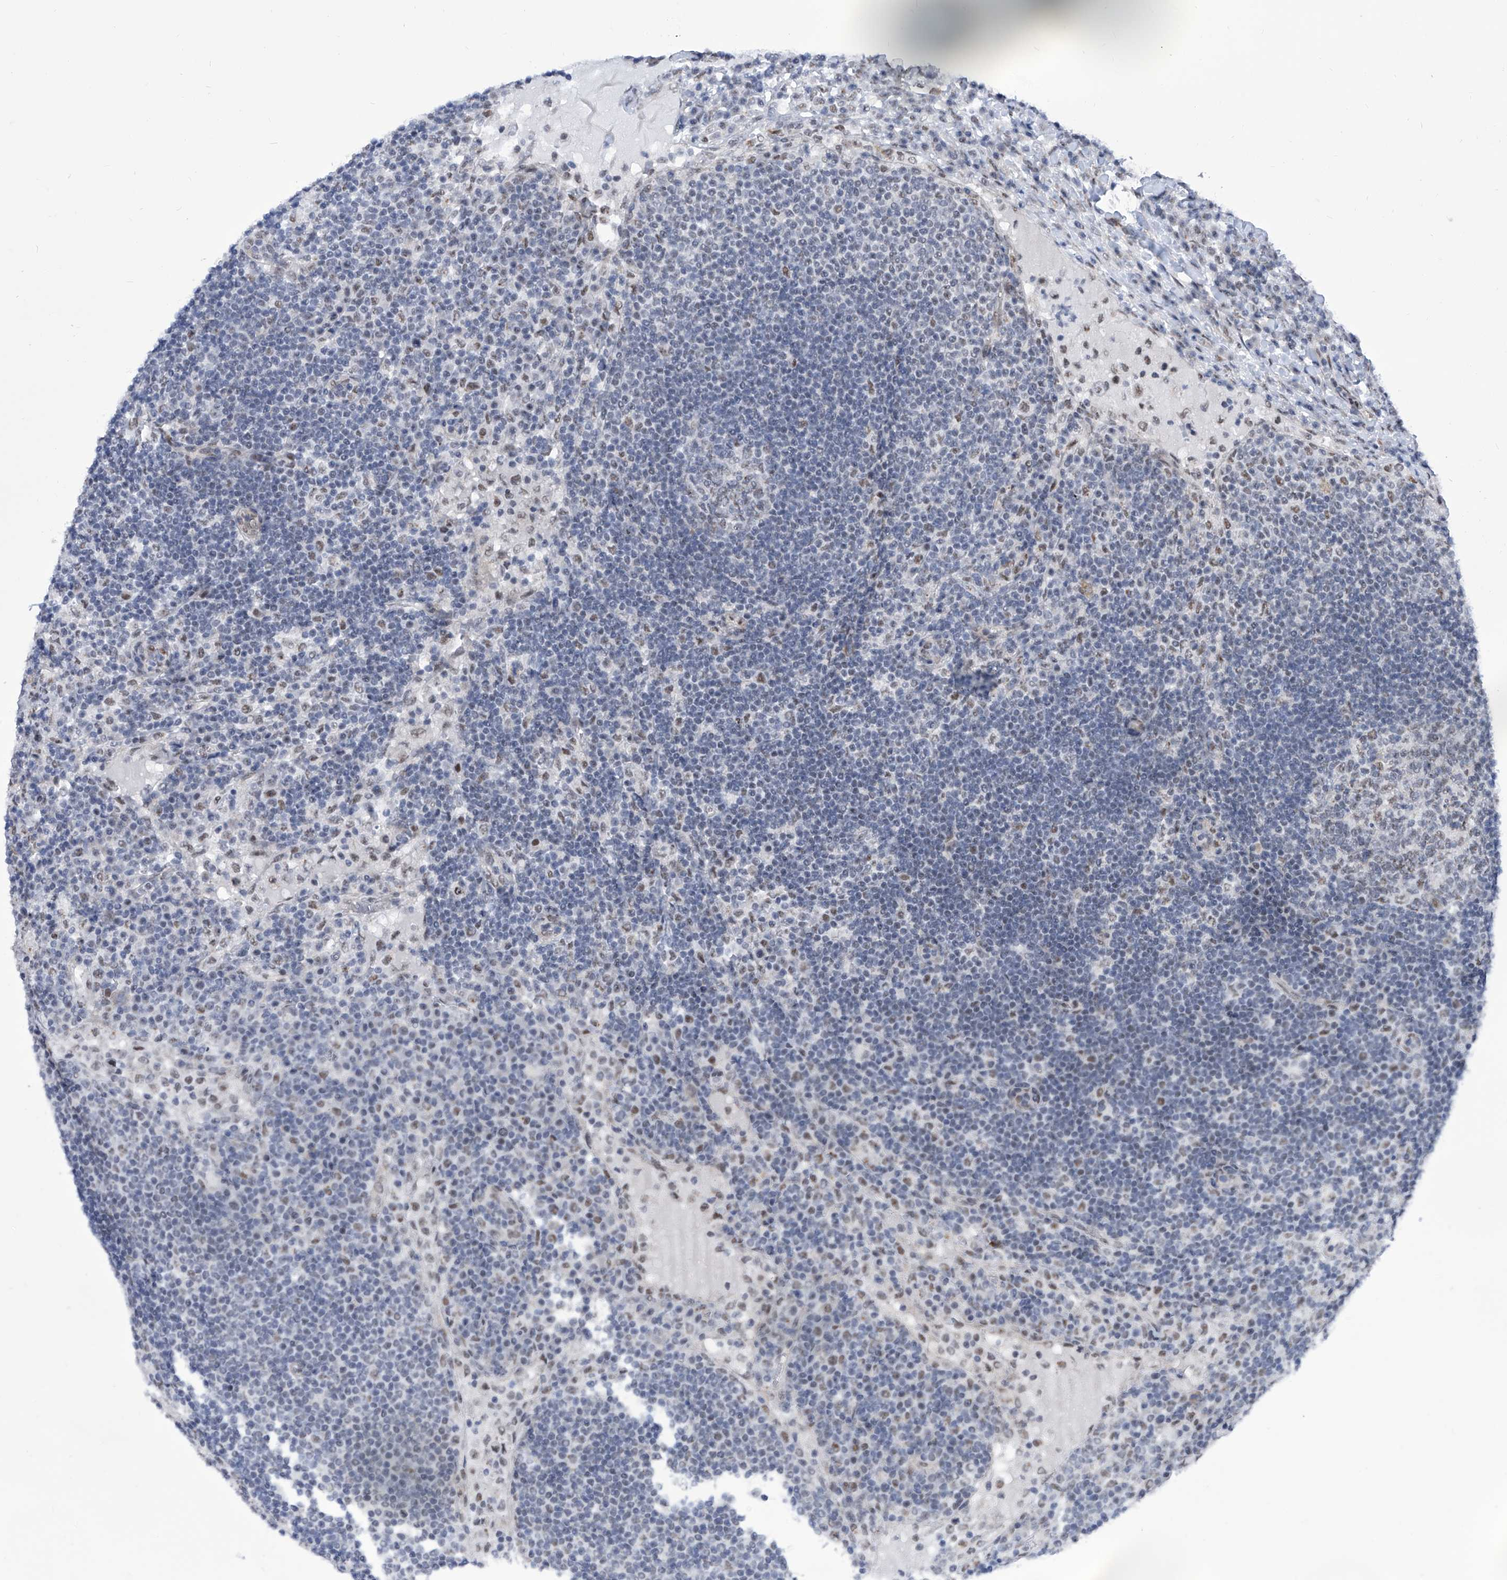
{"staining": {"intensity": "weak", "quantity": "<25%", "location": "nuclear"}, "tissue": "lymph node", "cell_type": "Germinal center cells", "image_type": "normal", "snomed": [{"axis": "morphology", "description": "Normal tissue, NOS"}, {"axis": "topography", "description": "Lymph node"}], "caption": "Image shows no significant protein staining in germinal center cells of normal lymph node. Nuclei are stained in blue.", "gene": "SART1", "patient": {"sex": "female", "age": 53}}